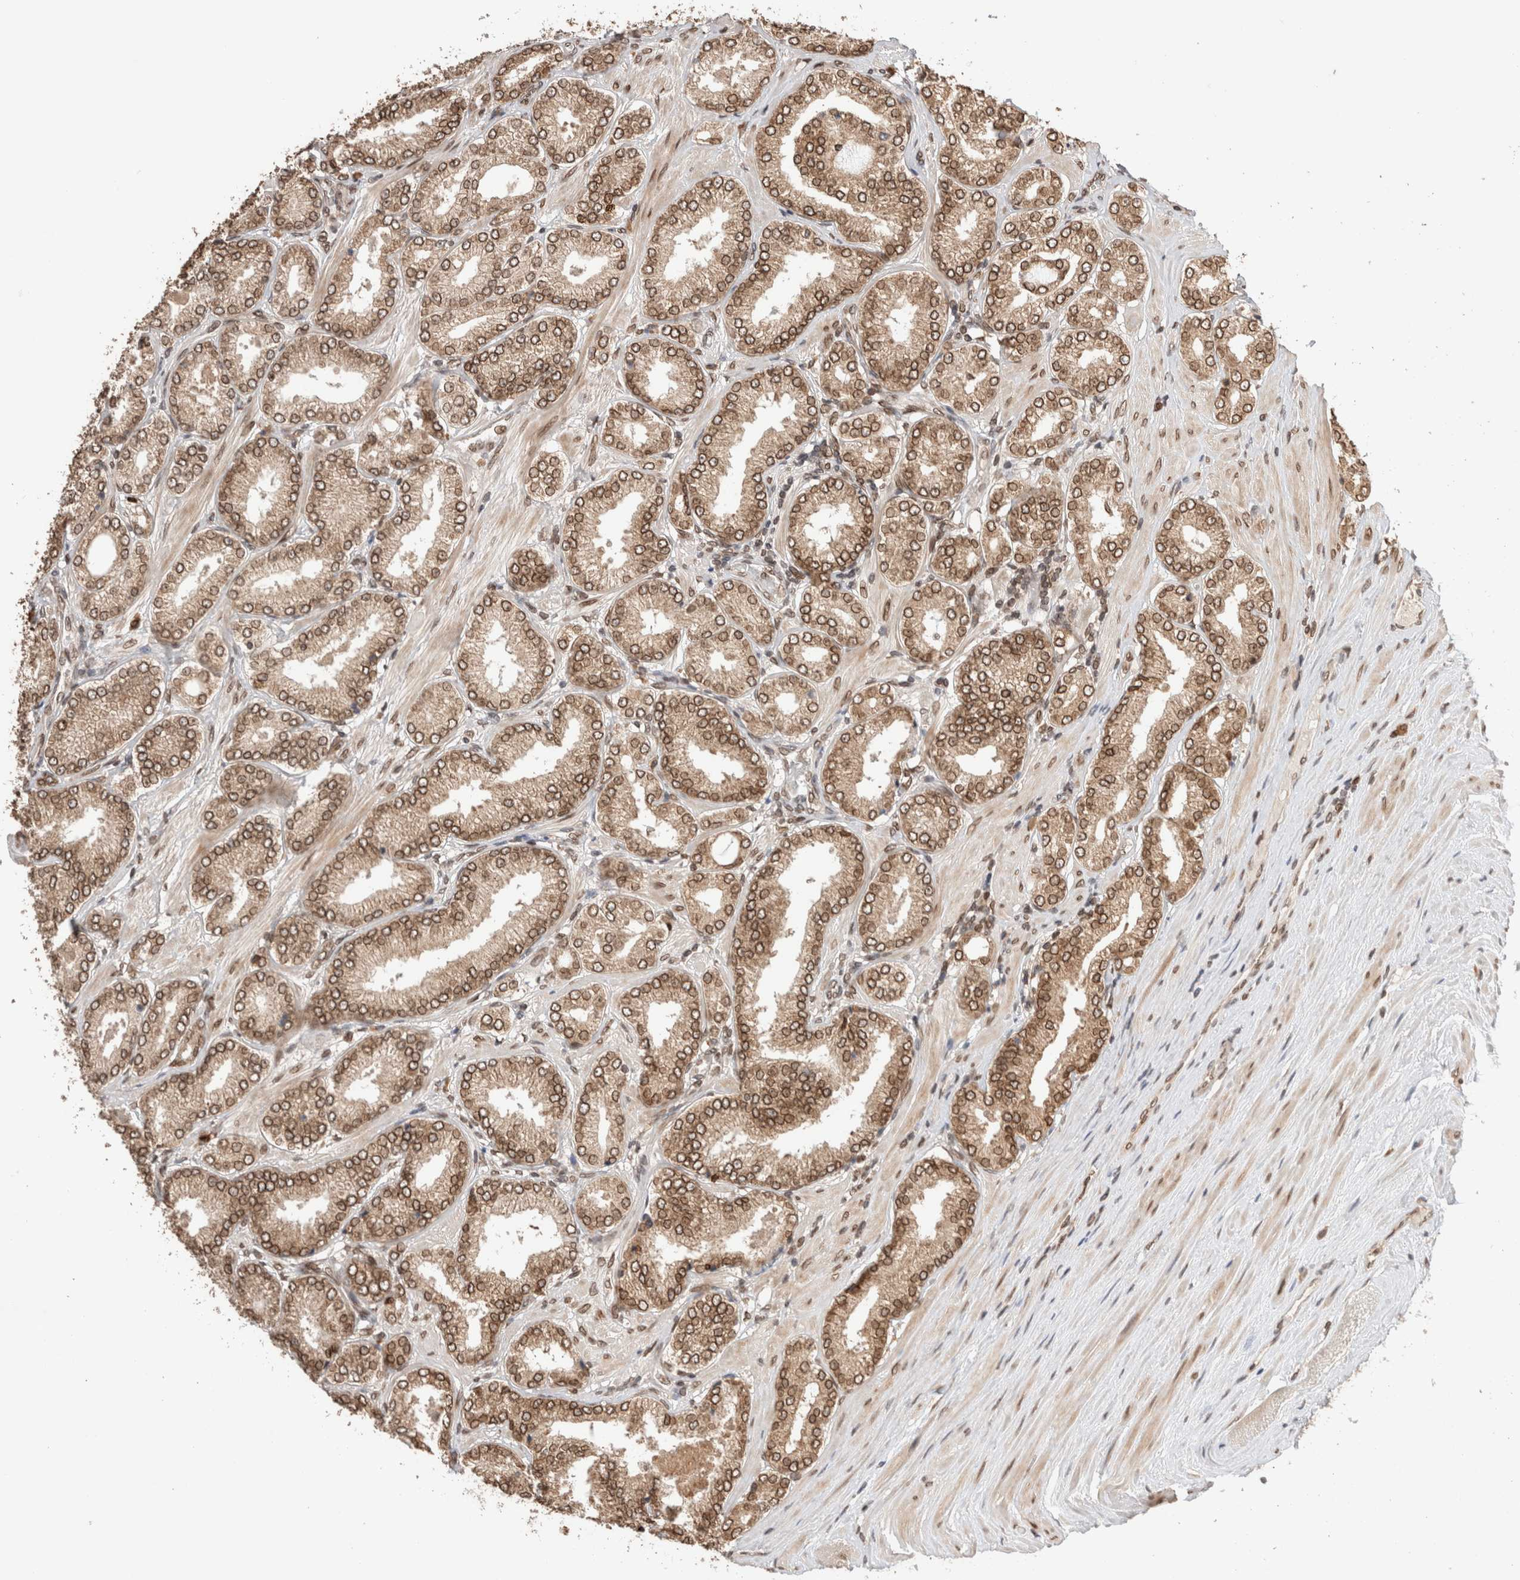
{"staining": {"intensity": "strong", "quantity": ">75%", "location": "cytoplasmic/membranous,nuclear"}, "tissue": "prostate cancer", "cell_type": "Tumor cells", "image_type": "cancer", "snomed": [{"axis": "morphology", "description": "Adenocarcinoma, Low grade"}, {"axis": "topography", "description": "Prostate"}], "caption": "DAB (3,3'-diaminobenzidine) immunohistochemical staining of prostate cancer demonstrates strong cytoplasmic/membranous and nuclear protein positivity in approximately >75% of tumor cells.", "gene": "TPR", "patient": {"sex": "male", "age": 62}}